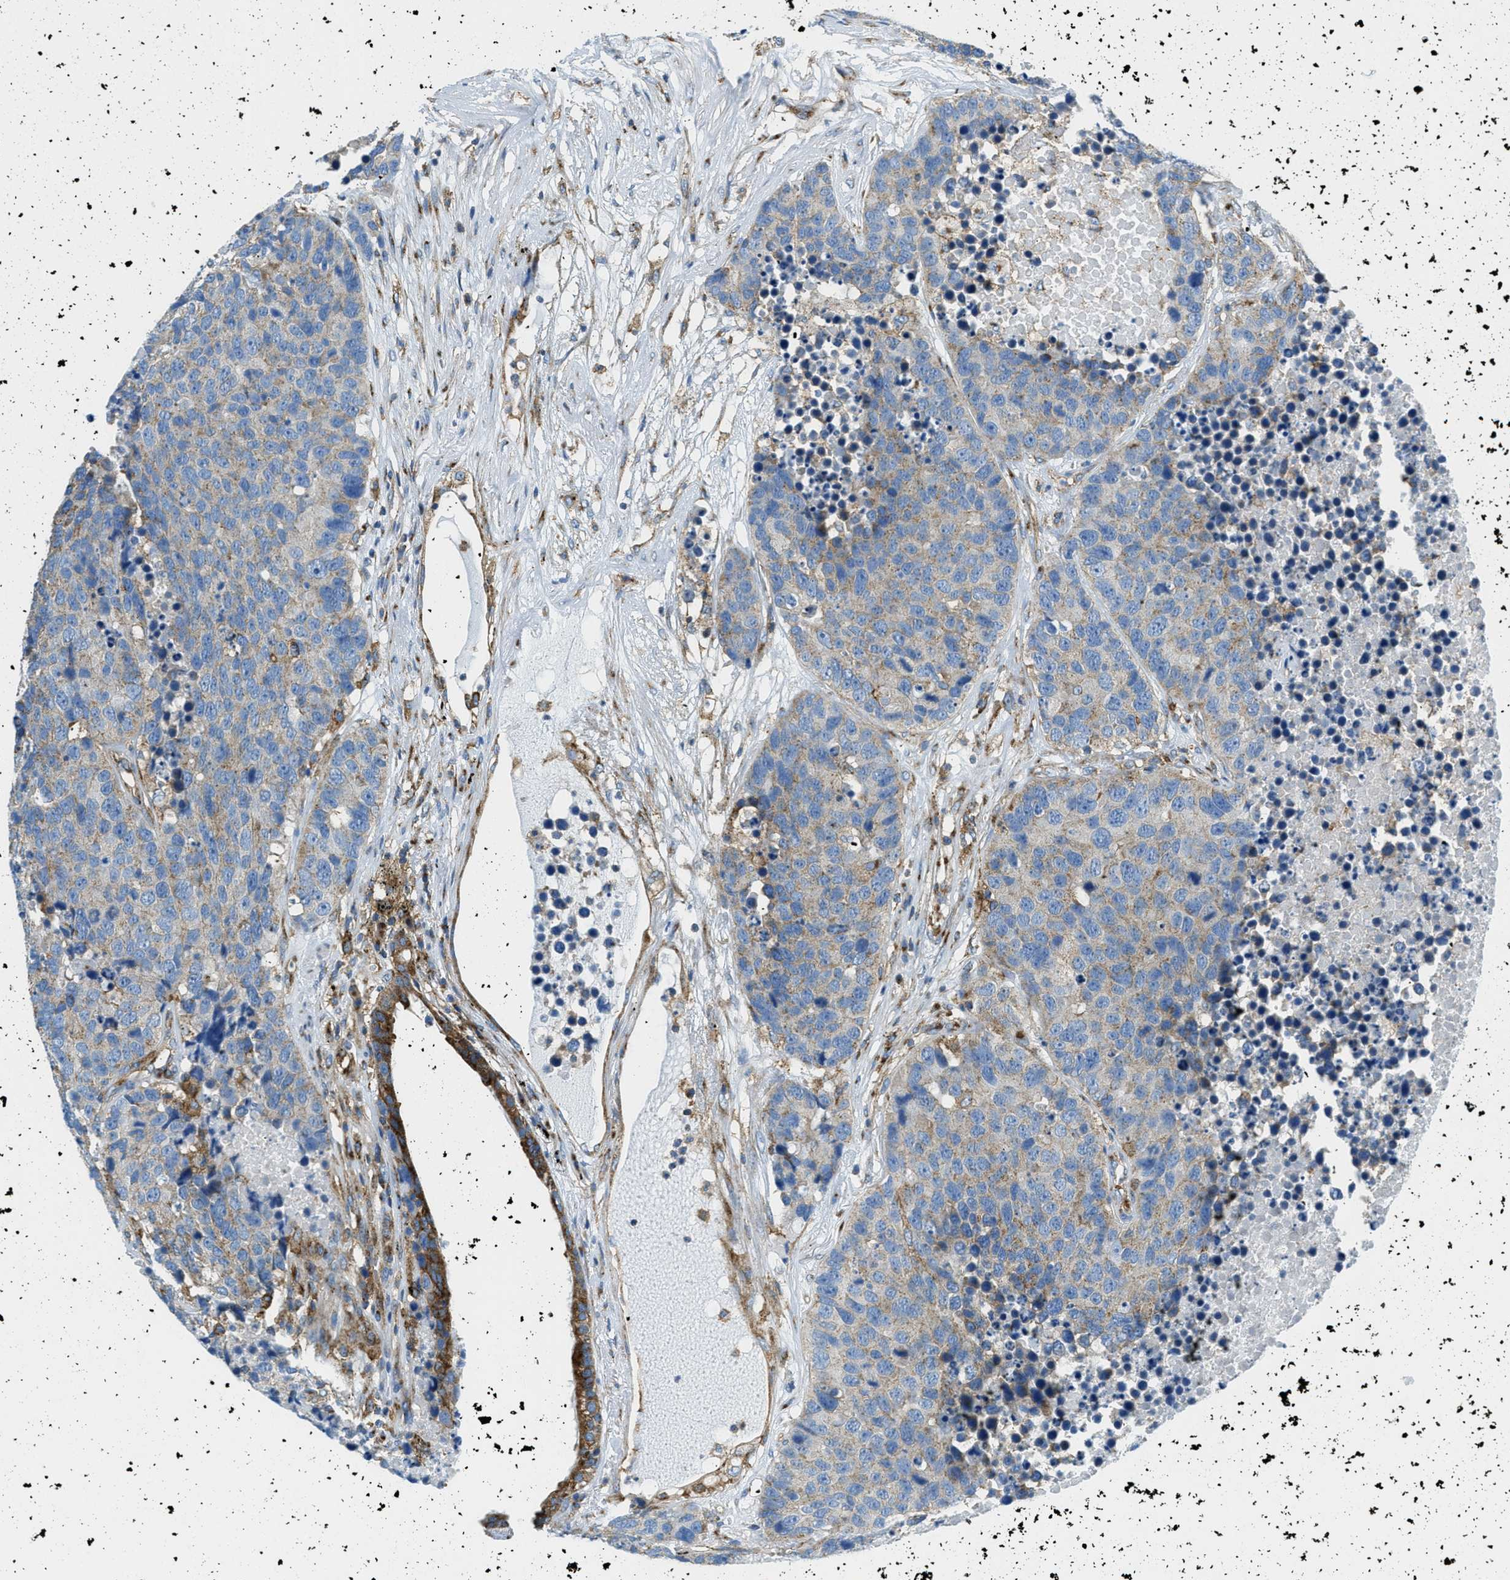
{"staining": {"intensity": "weak", "quantity": ">75%", "location": "cytoplasmic/membranous"}, "tissue": "carcinoid", "cell_type": "Tumor cells", "image_type": "cancer", "snomed": [{"axis": "morphology", "description": "Carcinoid, malignant, NOS"}, {"axis": "topography", "description": "Lung"}], "caption": "This is a photomicrograph of immunohistochemistry staining of carcinoid, which shows weak expression in the cytoplasmic/membranous of tumor cells.", "gene": "AP2B1", "patient": {"sex": "male", "age": 60}}